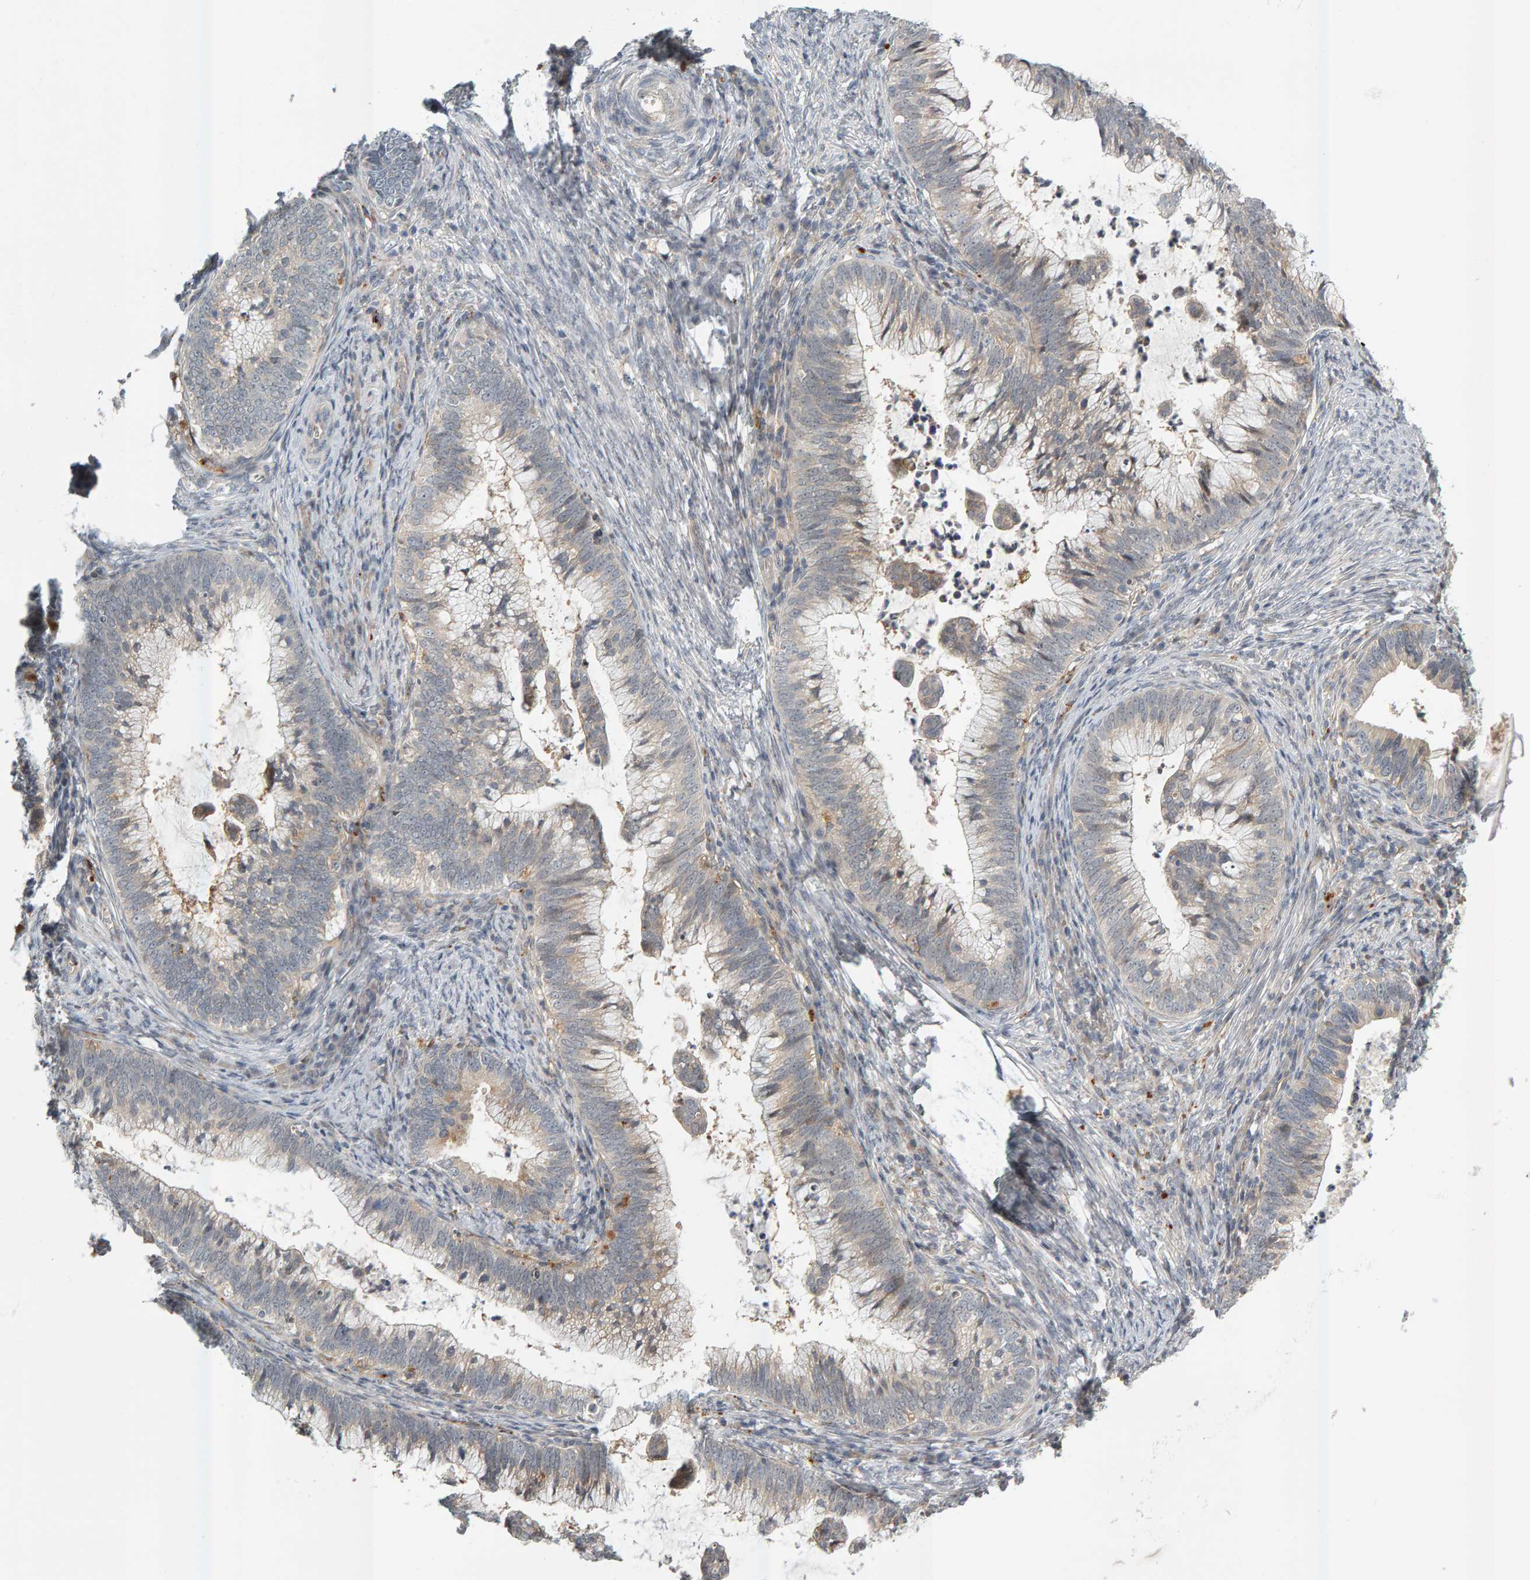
{"staining": {"intensity": "weak", "quantity": "<25%", "location": "cytoplasmic/membranous"}, "tissue": "cervical cancer", "cell_type": "Tumor cells", "image_type": "cancer", "snomed": [{"axis": "morphology", "description": "Adenocarcinoma, NOS"}, {"axis": "topography", "description": "Cervix"}], "caption": "High power microscopy histopathology image of an immunohistochemistry image of cervical adenocarcinoma, revealing no significant expression in tumor cells.", "gene": "ZNF160", "patient": {"sex": "female", "age": 36}}